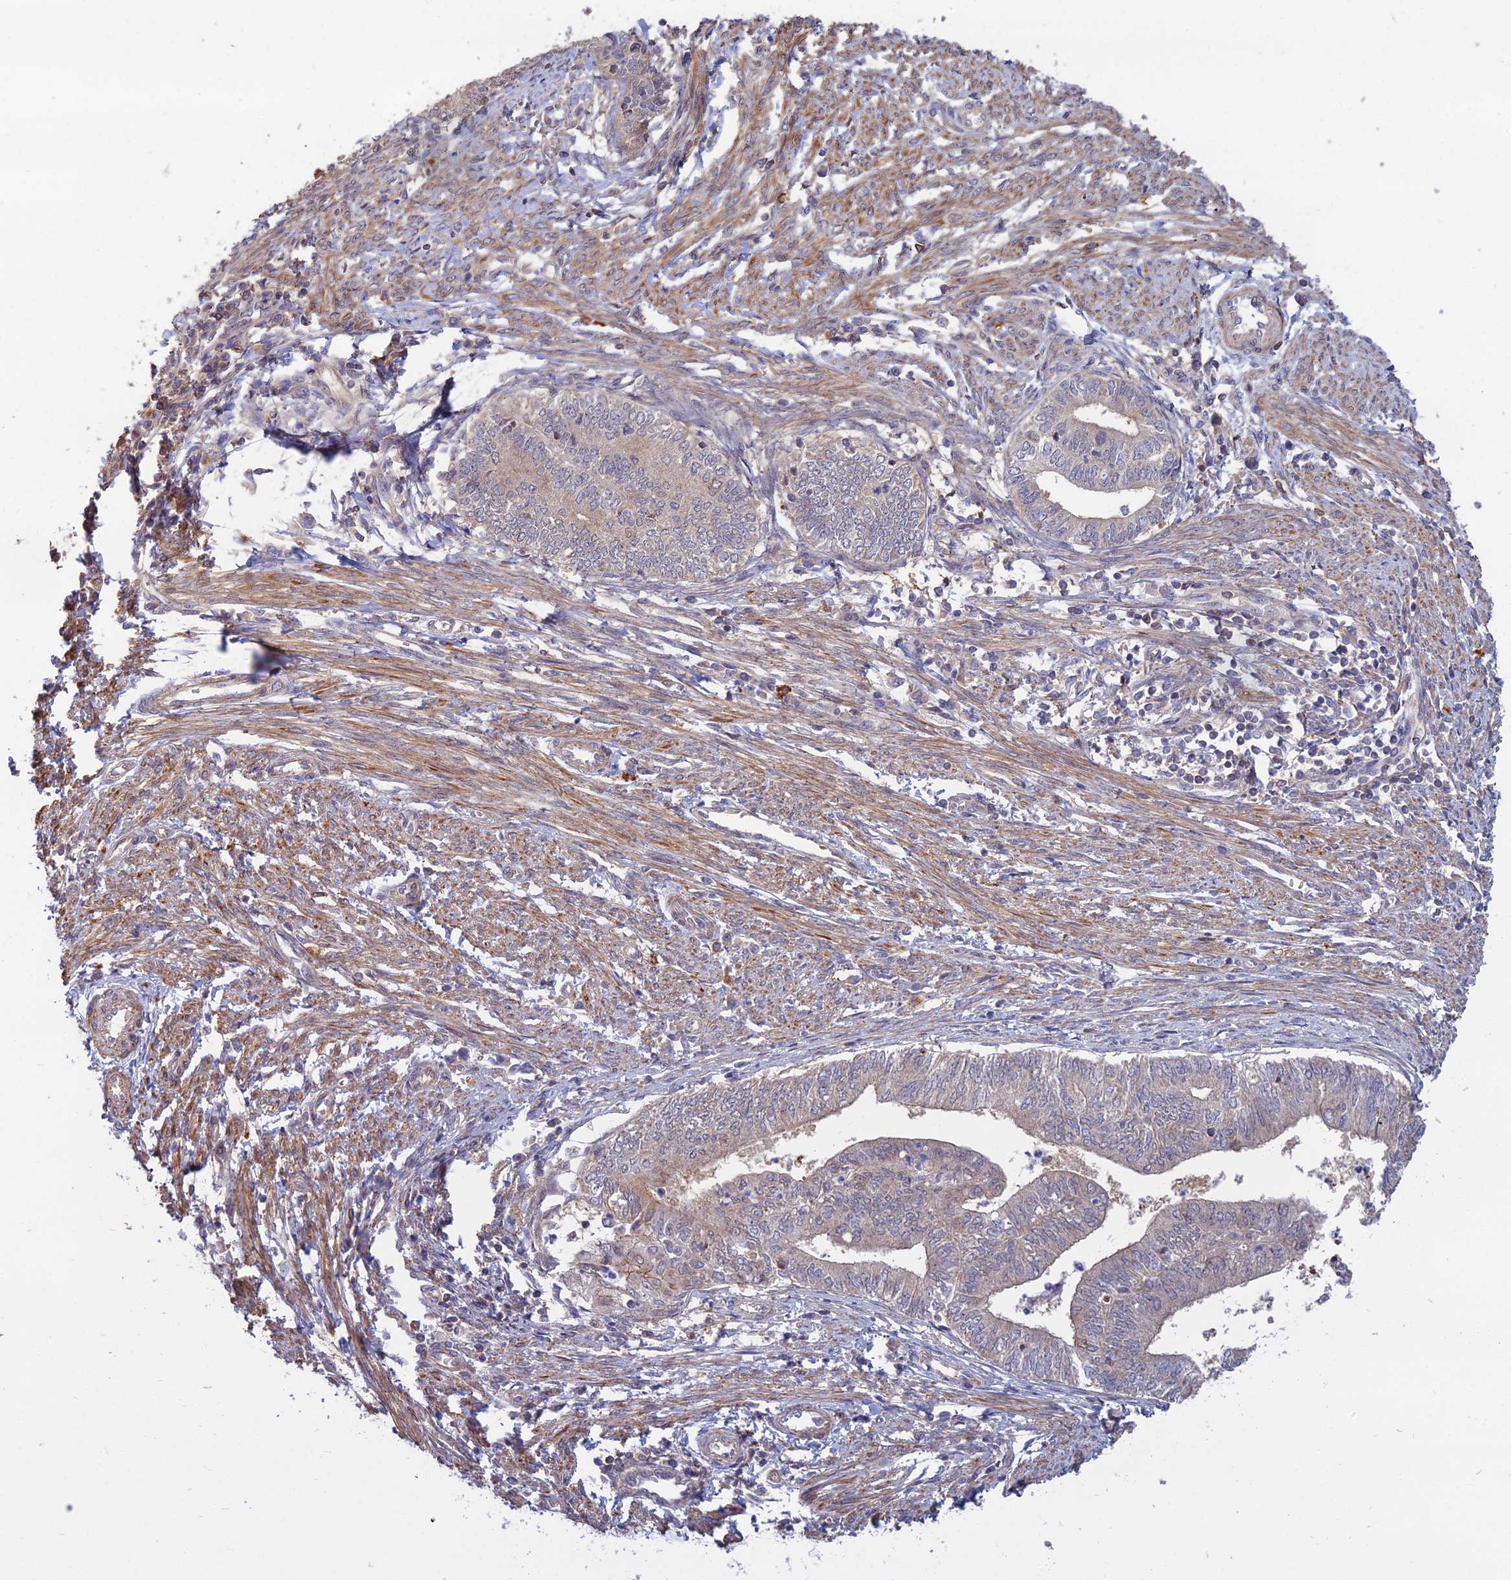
{"staining": {"intensity": "weak", "quantity": "<25%", "location": "cytoplasmic/membranous"}, "tissue": "endometrial cancer", "cell_type": "Tumor cells", "image_type": "cancer", "snomed": [{"axis": "morphology", "description": "Adenocarcinoma, NOS"}, {"axis": "topography", "description": "Endometrium"}], "caption": "Human endometrial cancer stained for a protein using IHC shows no staining in tumor cells.", "gene": "OPA3", "patient": {"sex": "female", "age": 66}}